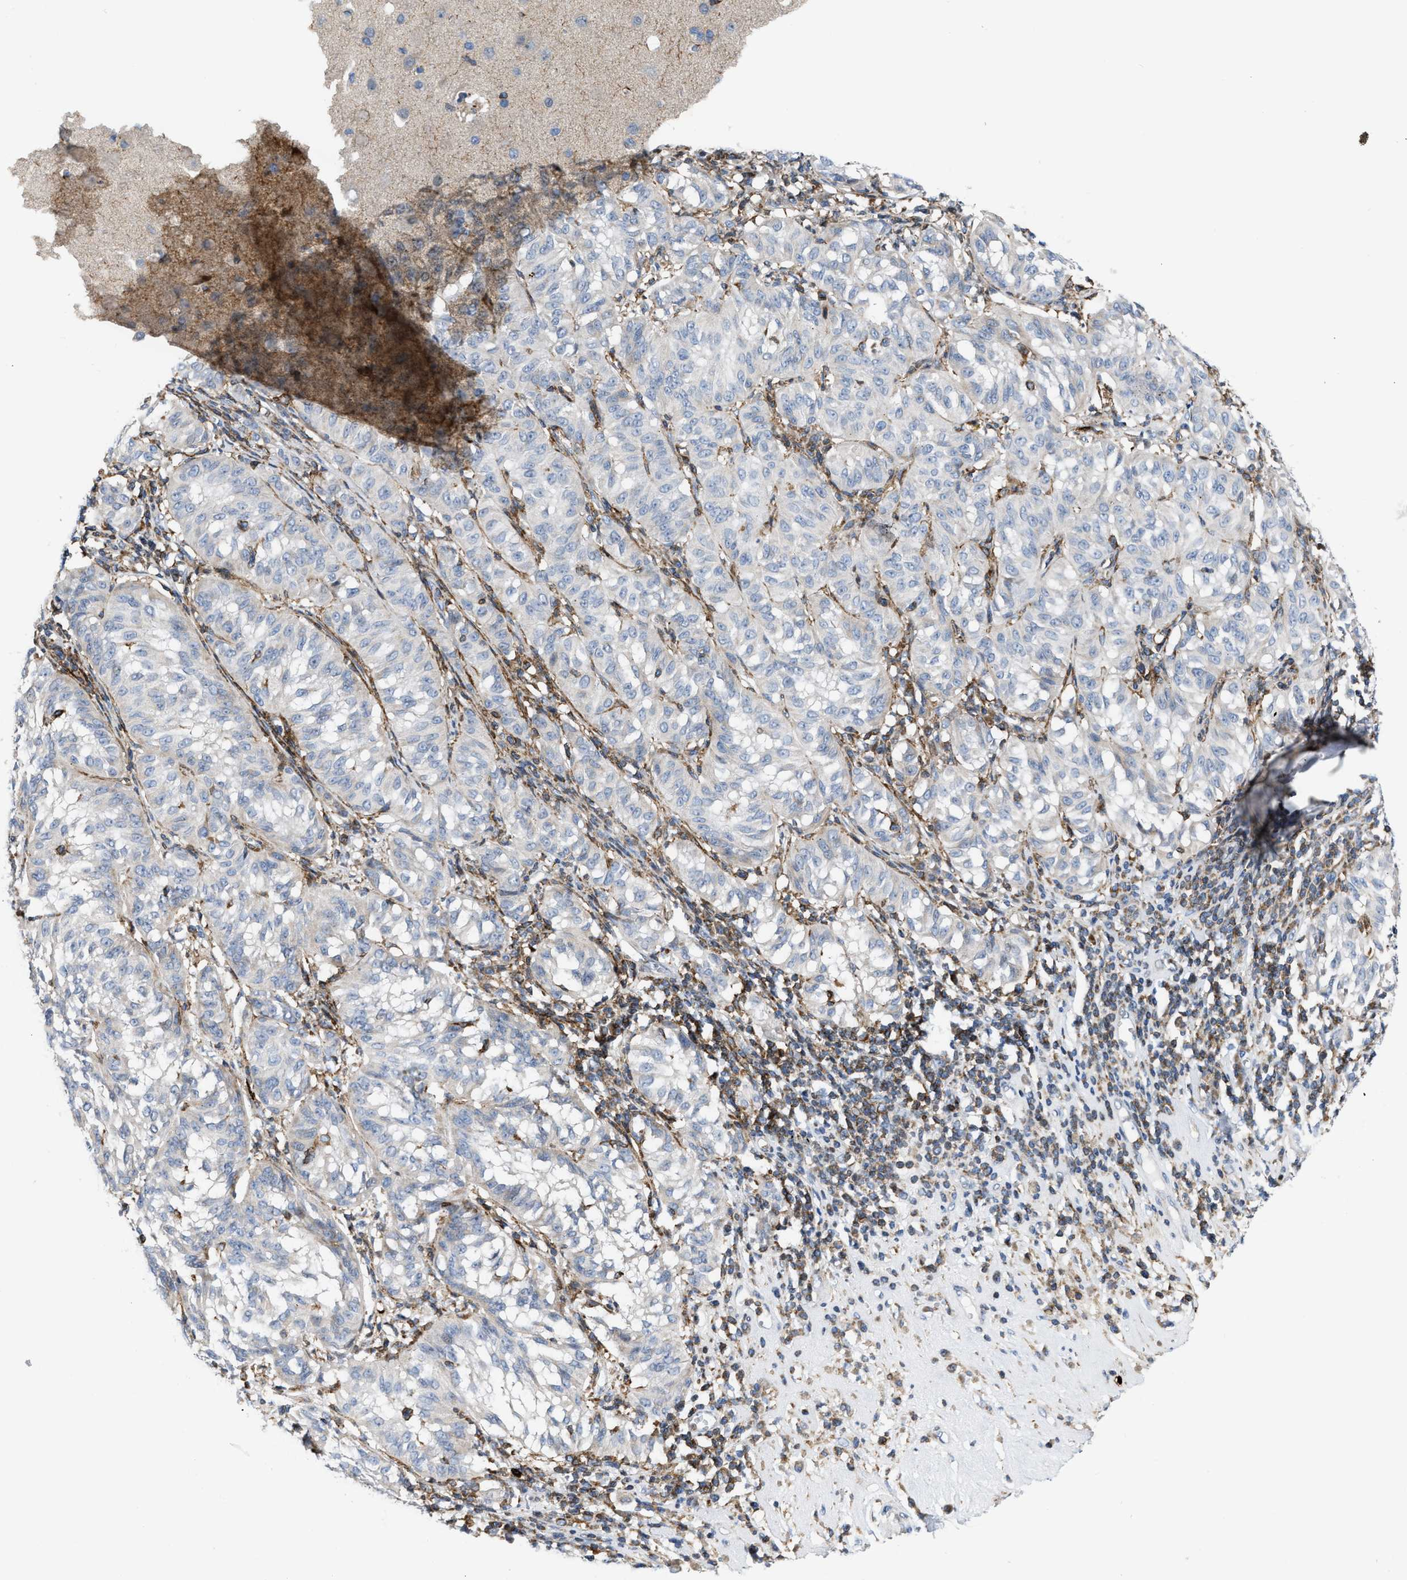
{"staining": {"intensity": "negative", "quantity": "none", "location": "none"}, "tissue": "melanoma", "cell_type": "Tumor cells", "image_type": "cancer", "snomed": [{"axis": "morphology", "description": "Malignant melanoma, NOS"}, {"axis": "topography", "description": "Skin"}], "caption": "Photomicrograph shows no significant protein expression in tumor cells of malignant melanoma.", "gene": "ATP9A", "patient": {"sex": "female", "age": 72}}